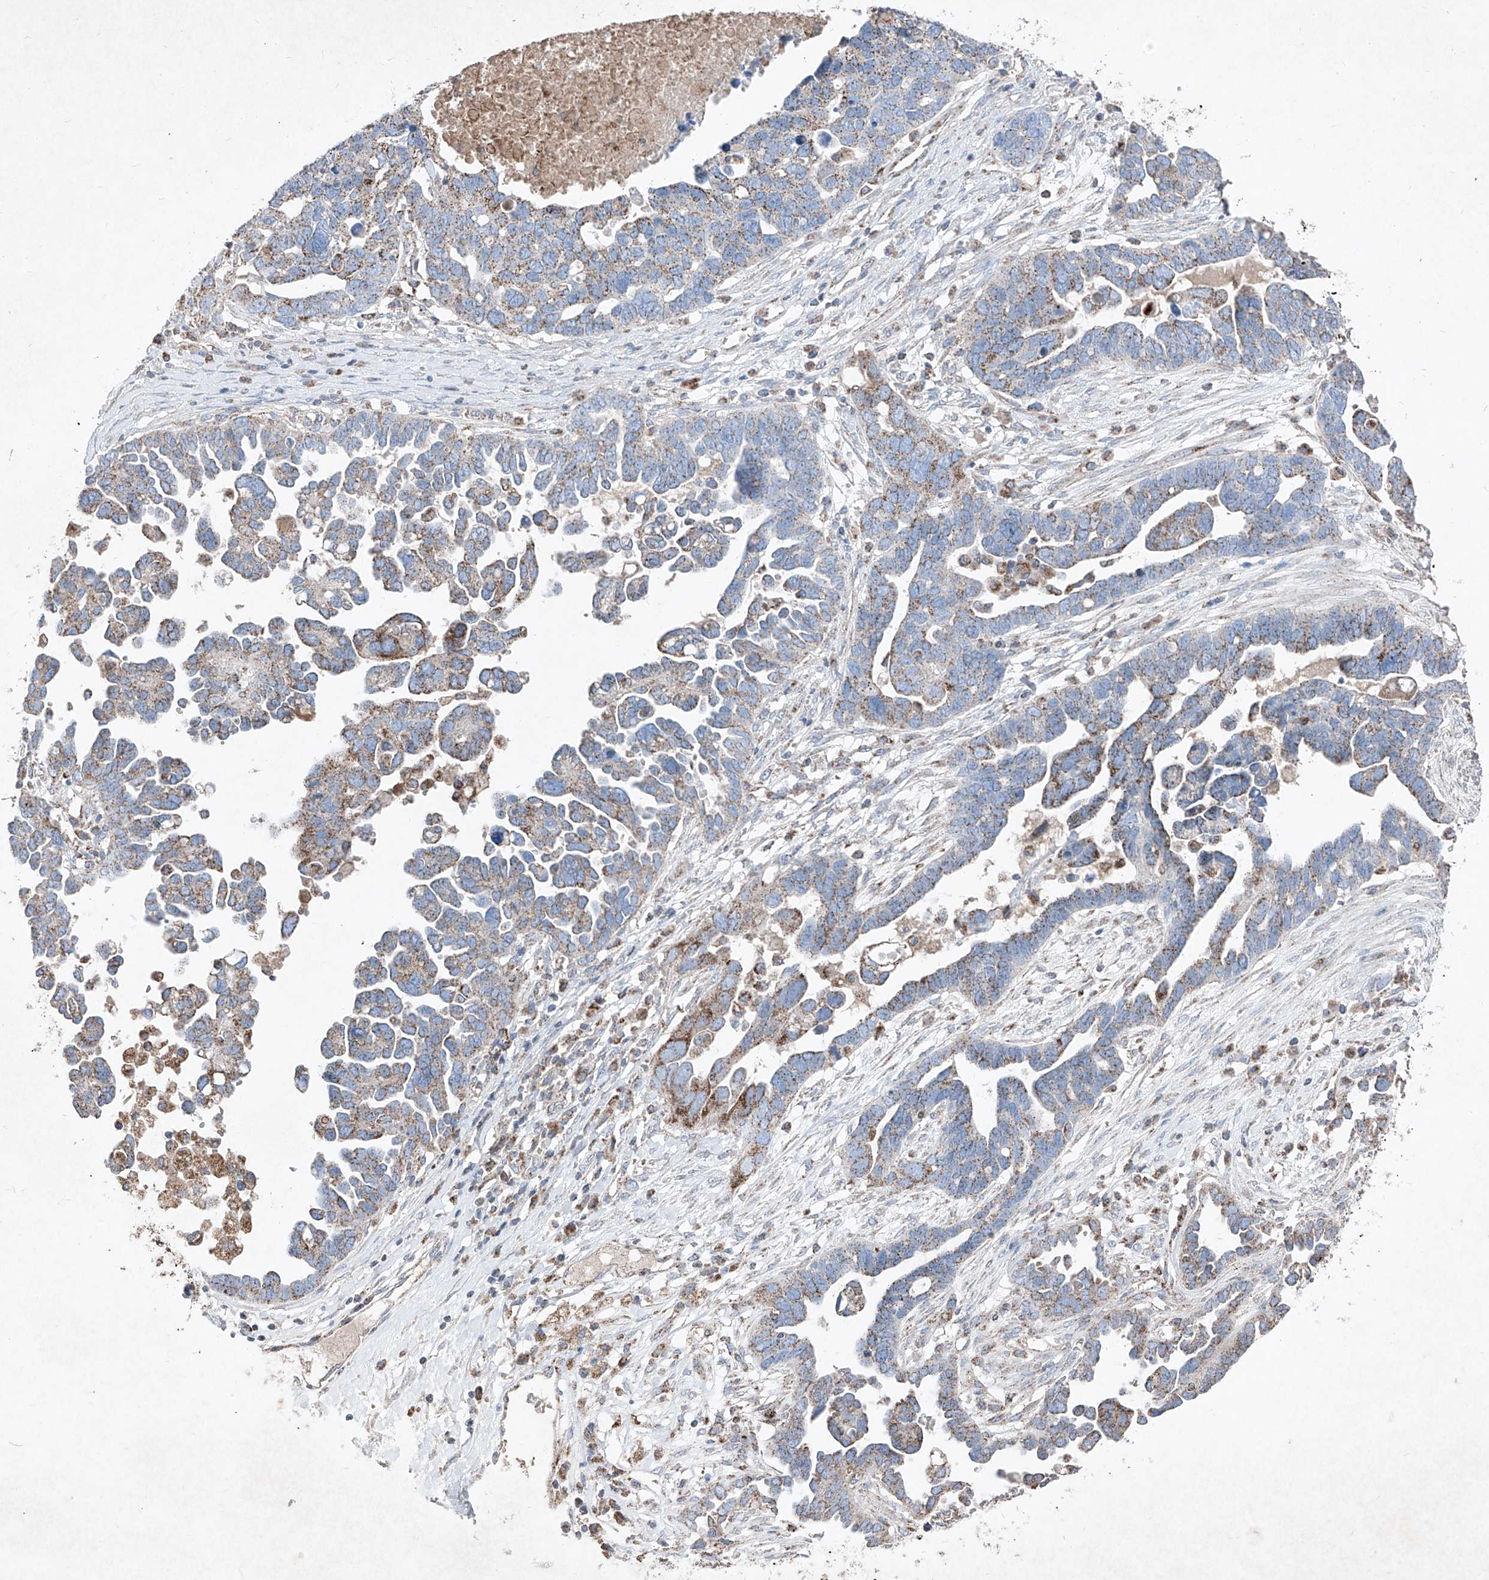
{"staining": {"intensity": "moderate", "quantity": "25%-75%", "location": "cytoplasmic/membranous"}, "tissue": "ovarian cancer", "cell_type": "Tumor cells", "image_type": "cancer", "snomed": [{"axis": "morphology", "description": "Cystadenocarcinoma, serous, NOS"}, {"axis": "topography", "description": "Ovary"}], "caption": "Moderate cytoplasmic/membranous protein expression is present in about 25%-75% of tumor cells in ovarian cancer (serous cystadenocarcinoma). (IHC, brightfield microscopy, high magnification).", "gene": "ABCD3", "patient": {"sex": "female", "age": 54}}